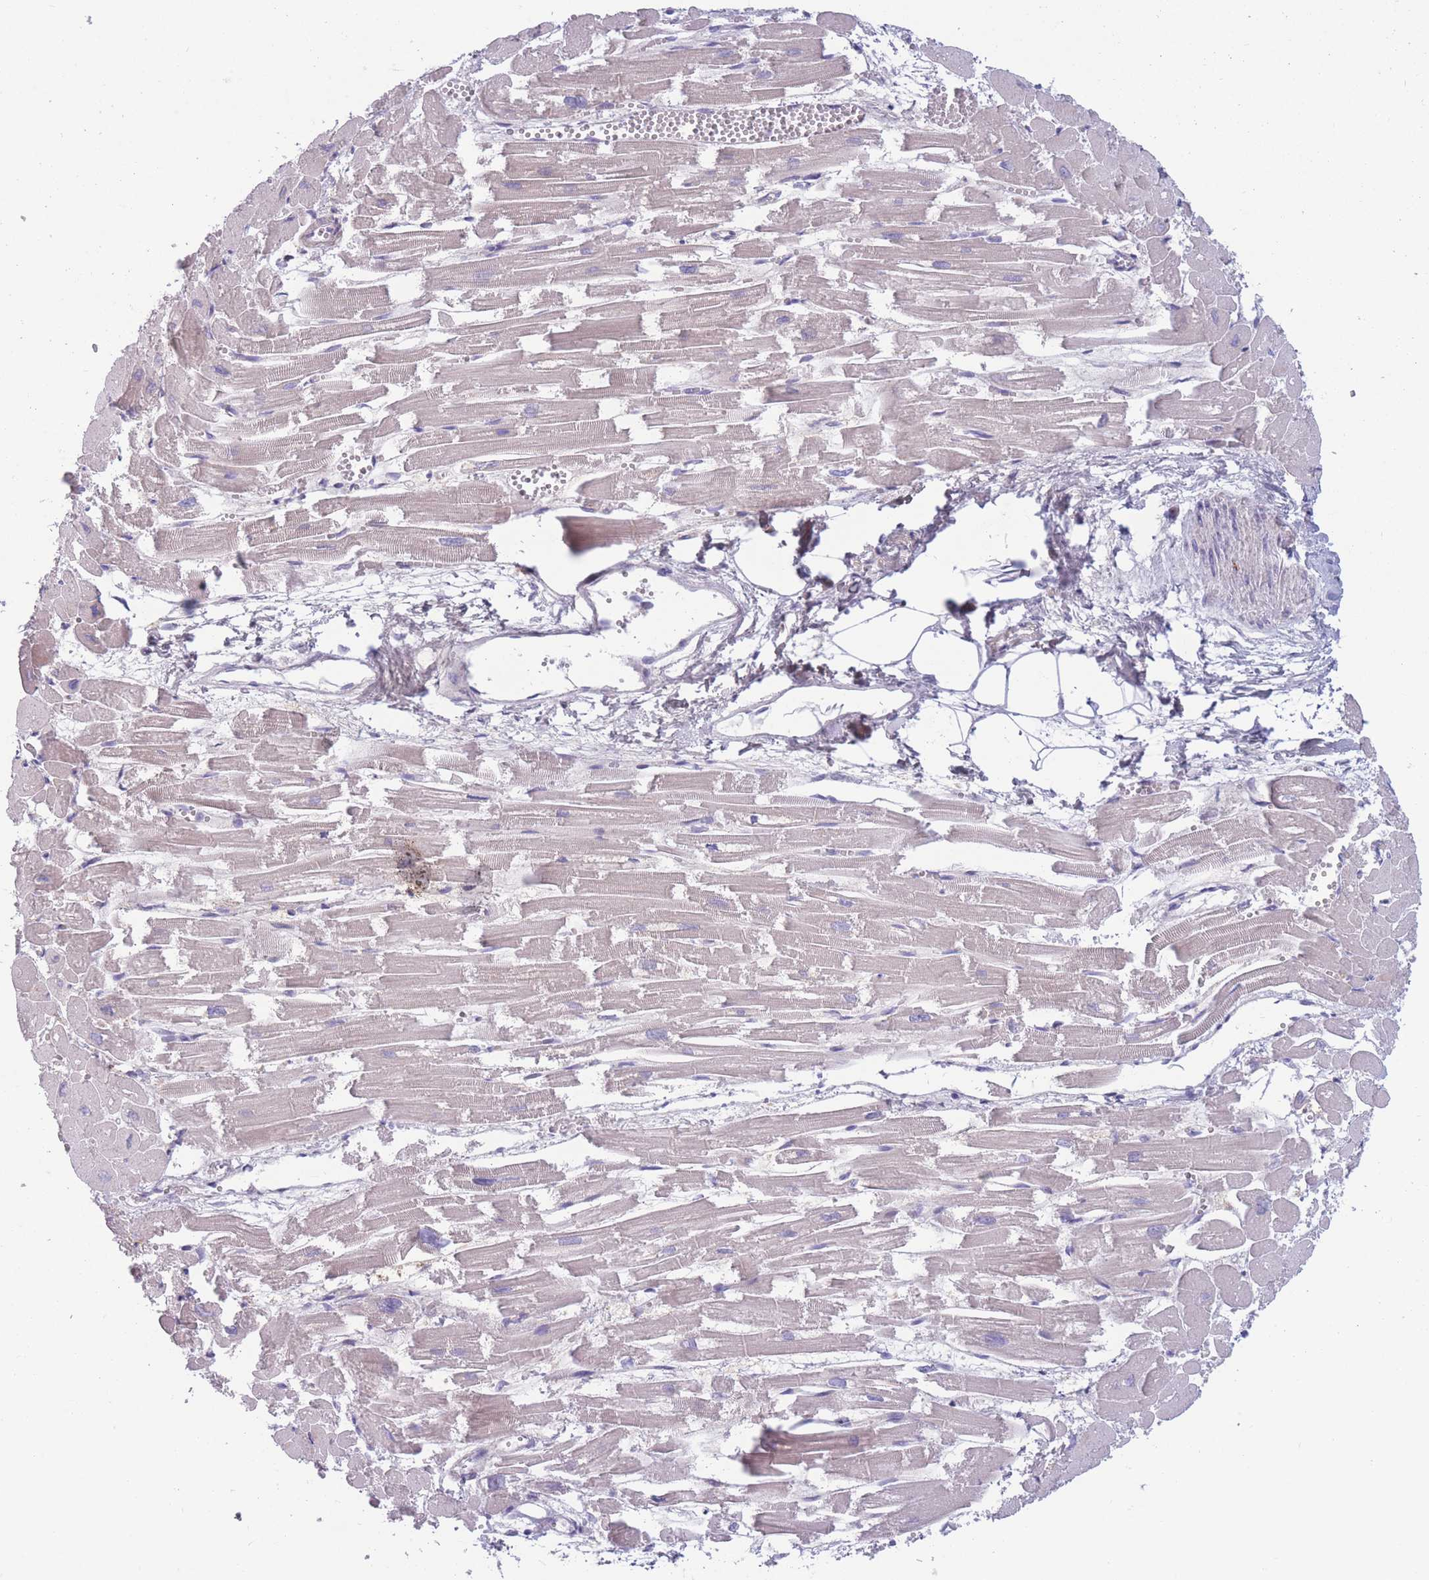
{"staining": {"intensity": "weak", "quantity": "25%-75%", "location": "cytoplasmic/membranous"}, "tissue": "heart muscle", "cell_type": "Cardiomyocytes", "image_type": "normal", "snomed": [{"axis": "morphology", "description": "Normal tissue, NOS"}, {"axis": "topography", "description": "Heart"}], "caption": "Immunohistochemical staining of normal heart muscle reveals low levels of weak cytoplasmic/membranous positivity in approximately 25%-75% of cardiomyocytes. The staining was performed using DAB (3,3'-diaminobenzidine), with brown indicating positive protein expression. Nuclei are stained blue with hematoxylin.", "gene": "PDE4A", "patient": {"sex": "male", "age": 54}}